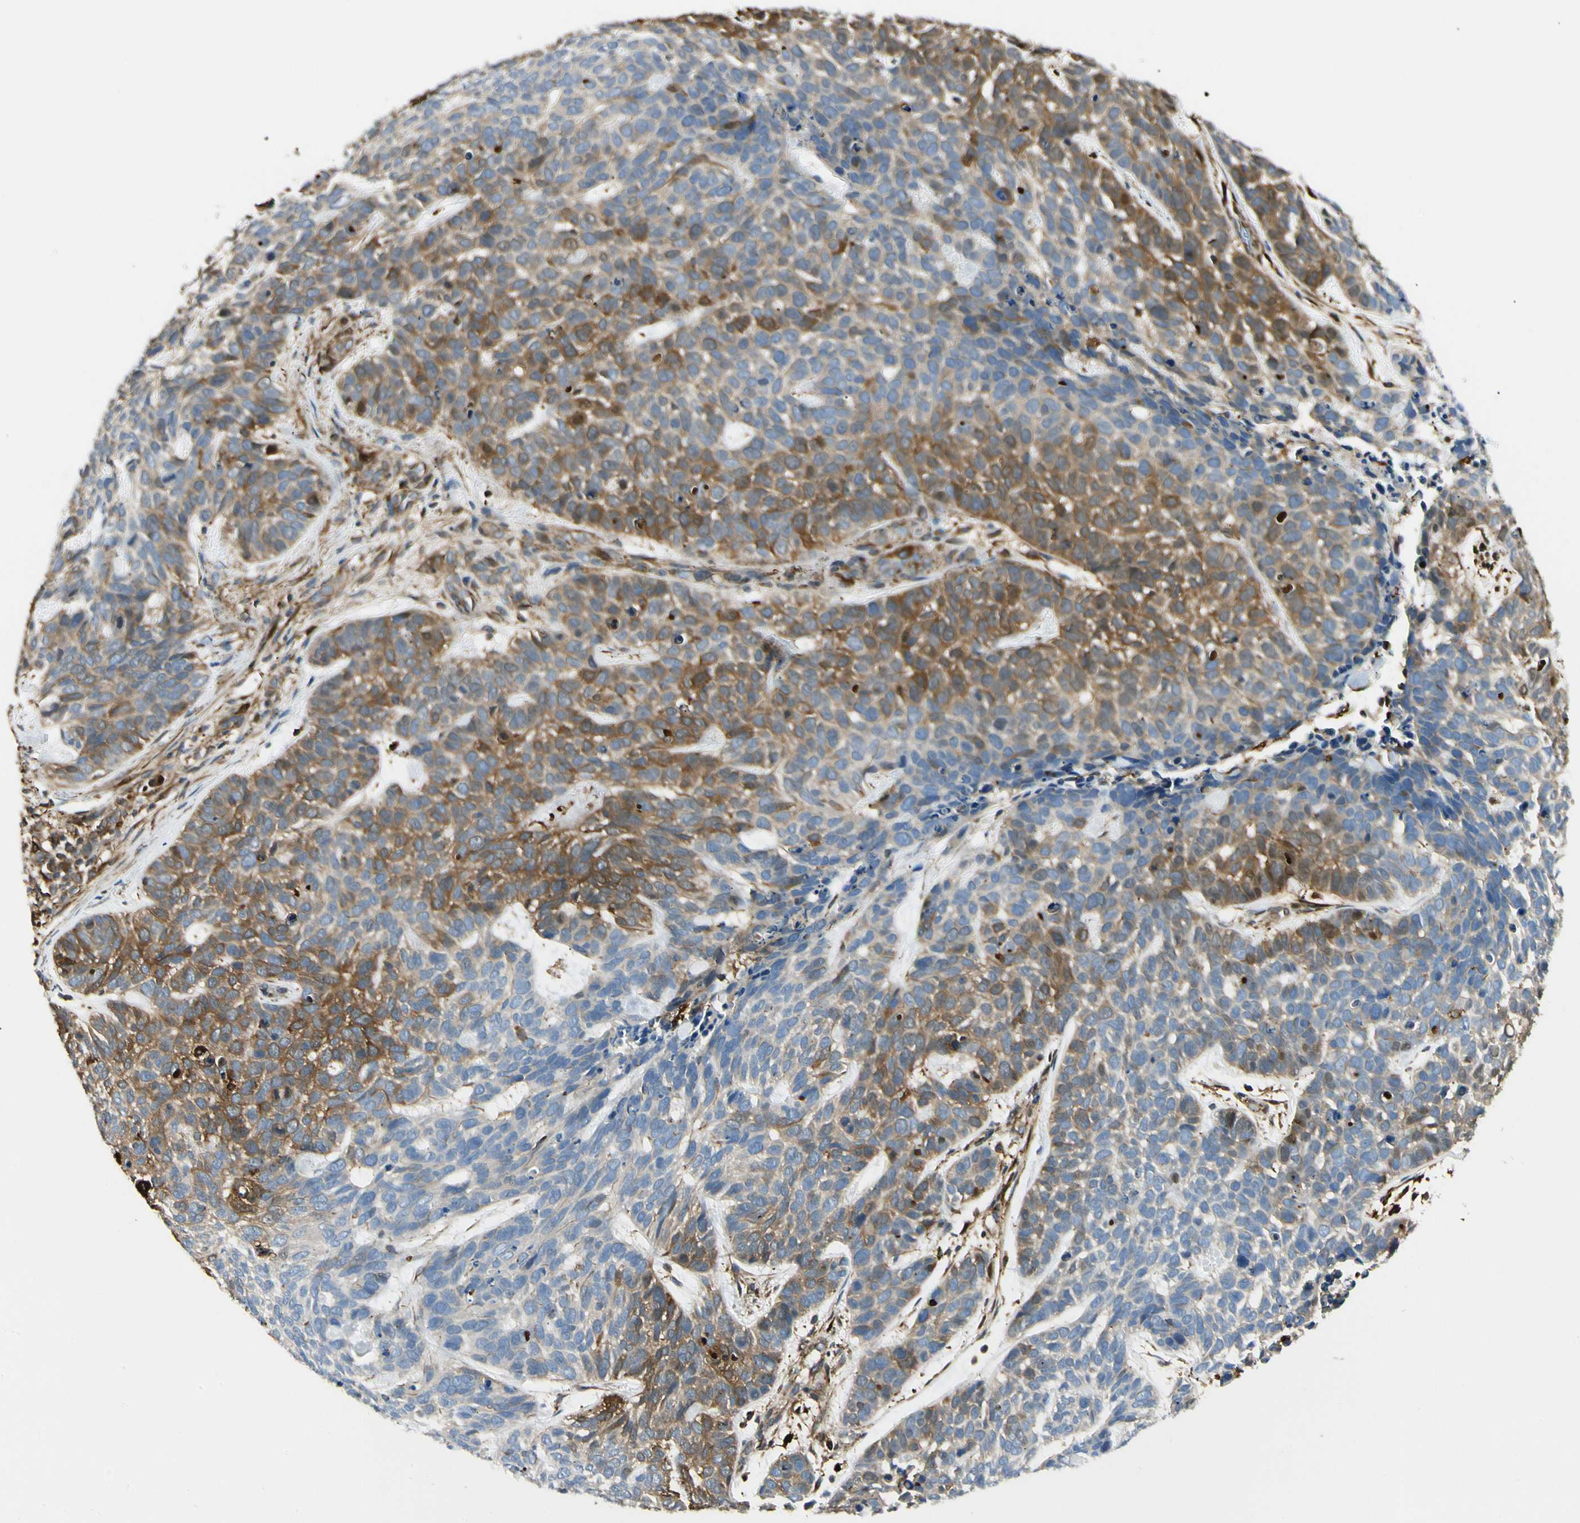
{"staining": {"intensity": "moderate", "quantity": "25%-75%", "location": "cytoplasmic/membranous"}, "tissue": "skin cancer", "cell_type": "Tumor cells", "image_type": "cancer", "snomed": [{"axis": "morphology", "description": "Basal cell carcinoma"}, {"axis": "topography", "description": "Skin"}], "caption": "A histopathology image of human skin basal cell carcinoma stained for a protein demonstrates moderate cytoplasmic/membranous brown staining in tumor cells. Using DAB (3,3'-diaminobenzidine) (brown) and hematoxylin (blue) stains, captured at high magnification using brightfield microscopy.", "gene": "FTH1", "patient": {"sex": "male", "age": 87}}